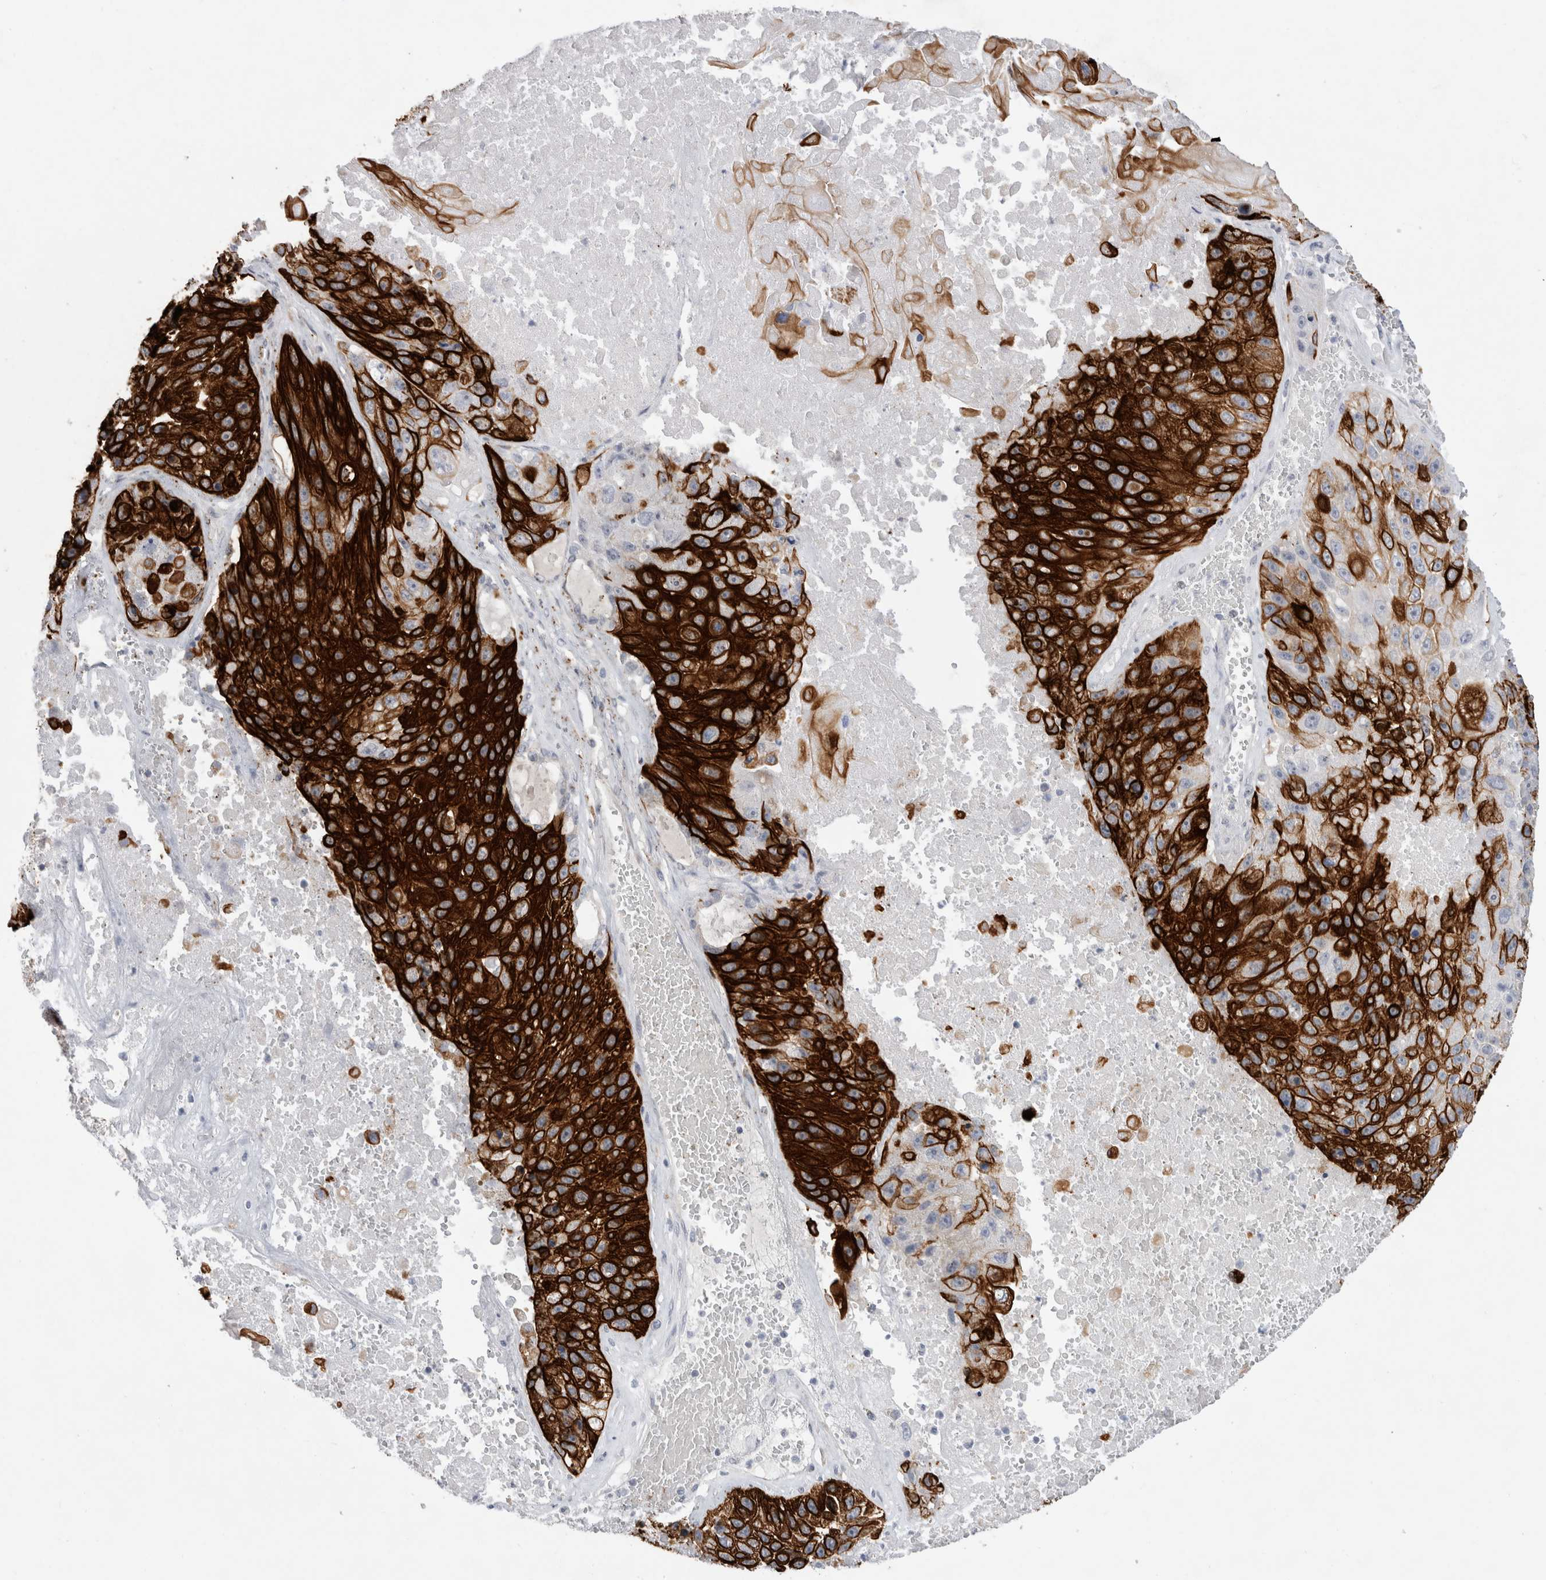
{"staining": {"intensity": "strong", "quantity": ">75%", "location": "cytoplasmic/membranous"}, "tissue": "lung cancer", "cell_type": "Tumor cells", "image_type": "cancer", "snomed": [{"axis": "morphology", "description": "Squamous cell carcinoma, NOS"}, {"axis": "topography", "description": "Lung"}], "caption": "Lung cancer tissue exhibits strong cytoplasmic/membranous positivity in about >75% of tumor cells The staining was performed using DAB (3,3'-diaminobenzidine), with brown indicating positive protein expression. Nuclei are stained blue with hematoxylin.", "gene": "GAA", "patient": {"sex": "male", "age": 61}}